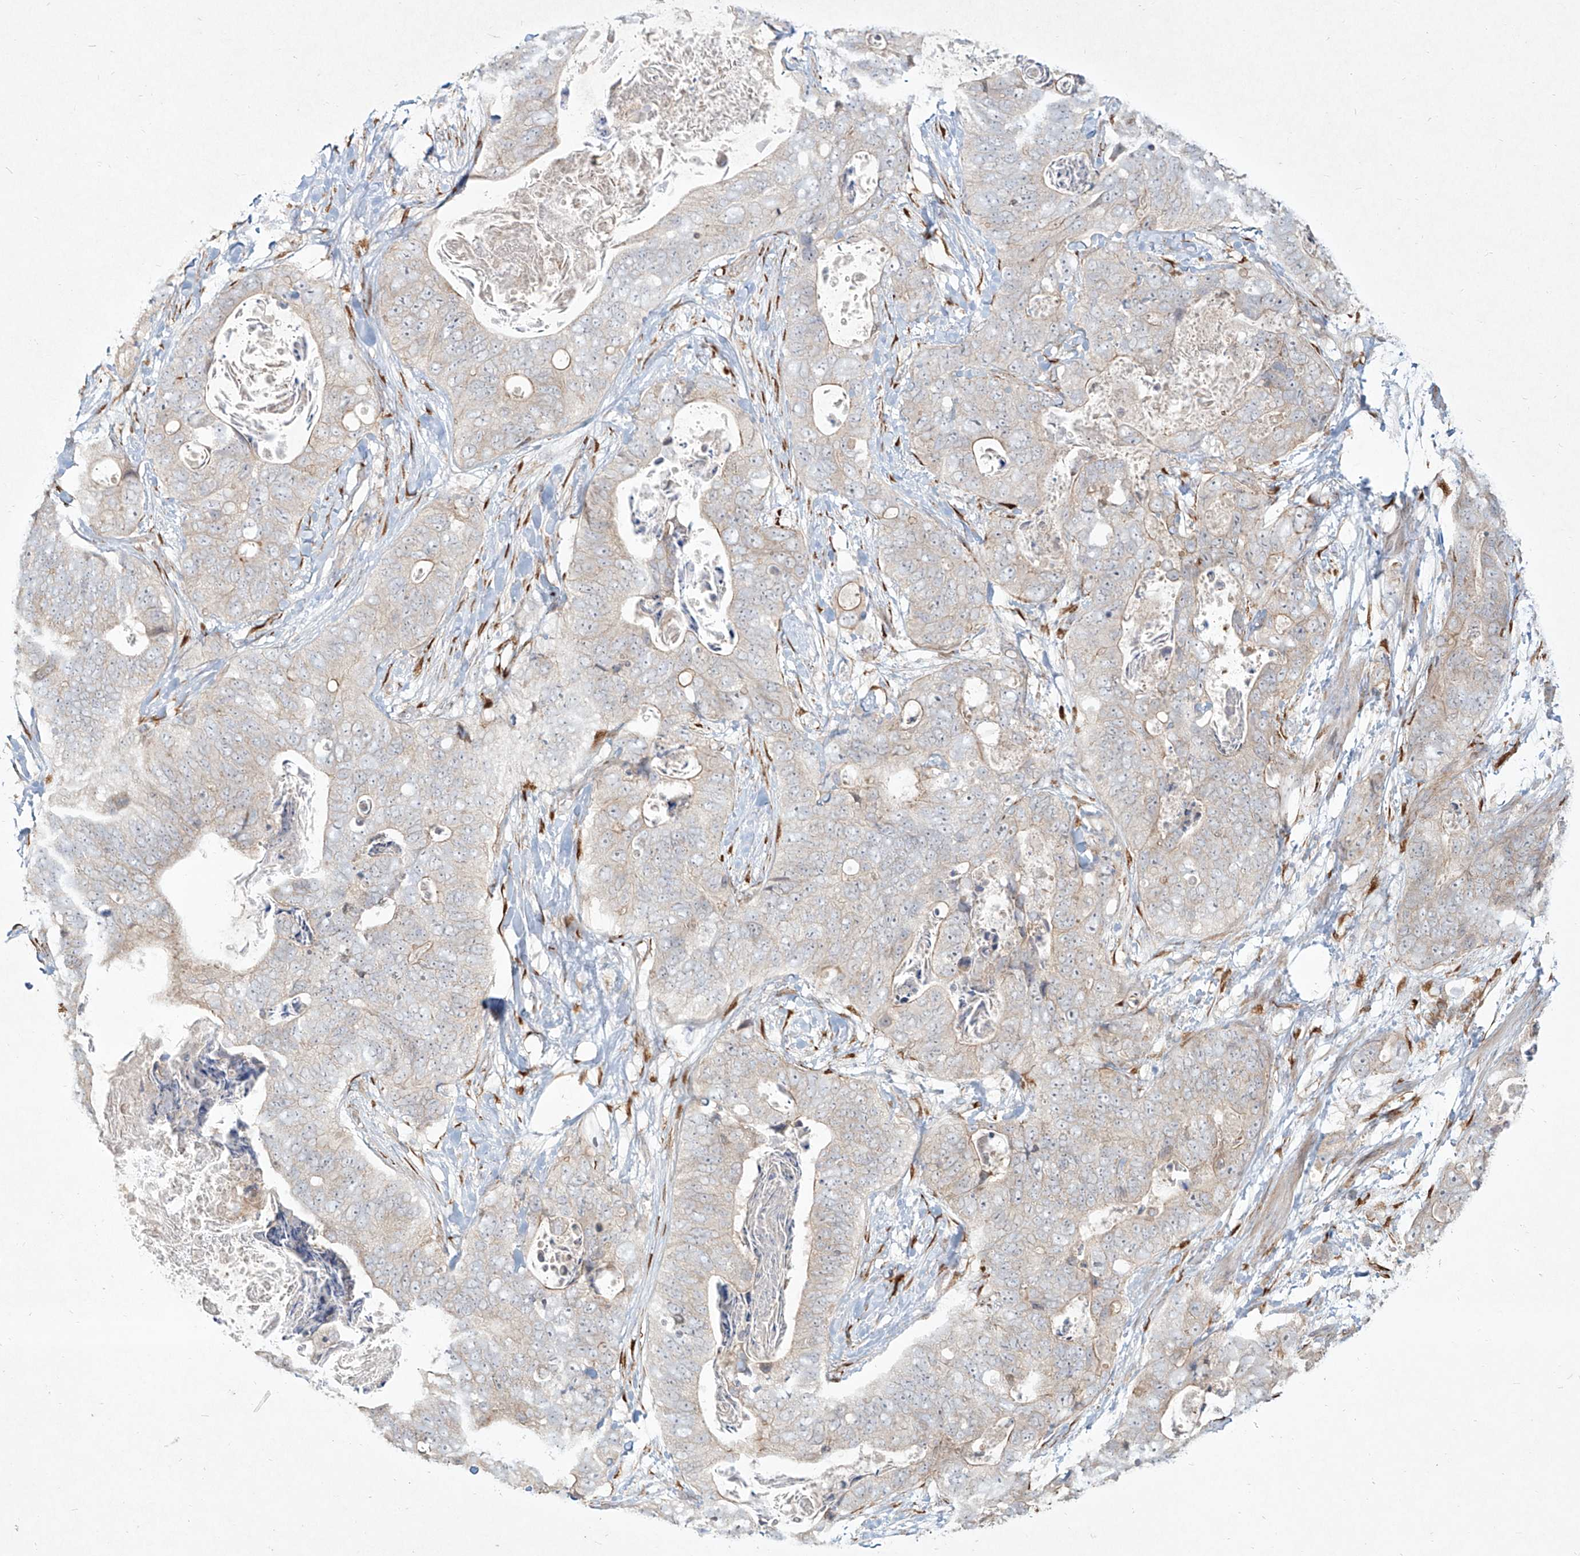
{"staining": {"intensity": "negative", "quantity": "none", "location": "none"}, "tissue": "stomach cancer", "cell_type": "Tumor cells", "image_type": "cancer", "snomed": [{"axis": "morphology", "description": "Adenocarcinoma, NOS"}, {"axis": "topography", "description": "Stomach"}], "caption": "Stomach adenocarcinoma stained for a protein using IHC exhibits no positivity tumor cells.", "gene": "CD209", "patient": {"sex": "female", "age": 89}}